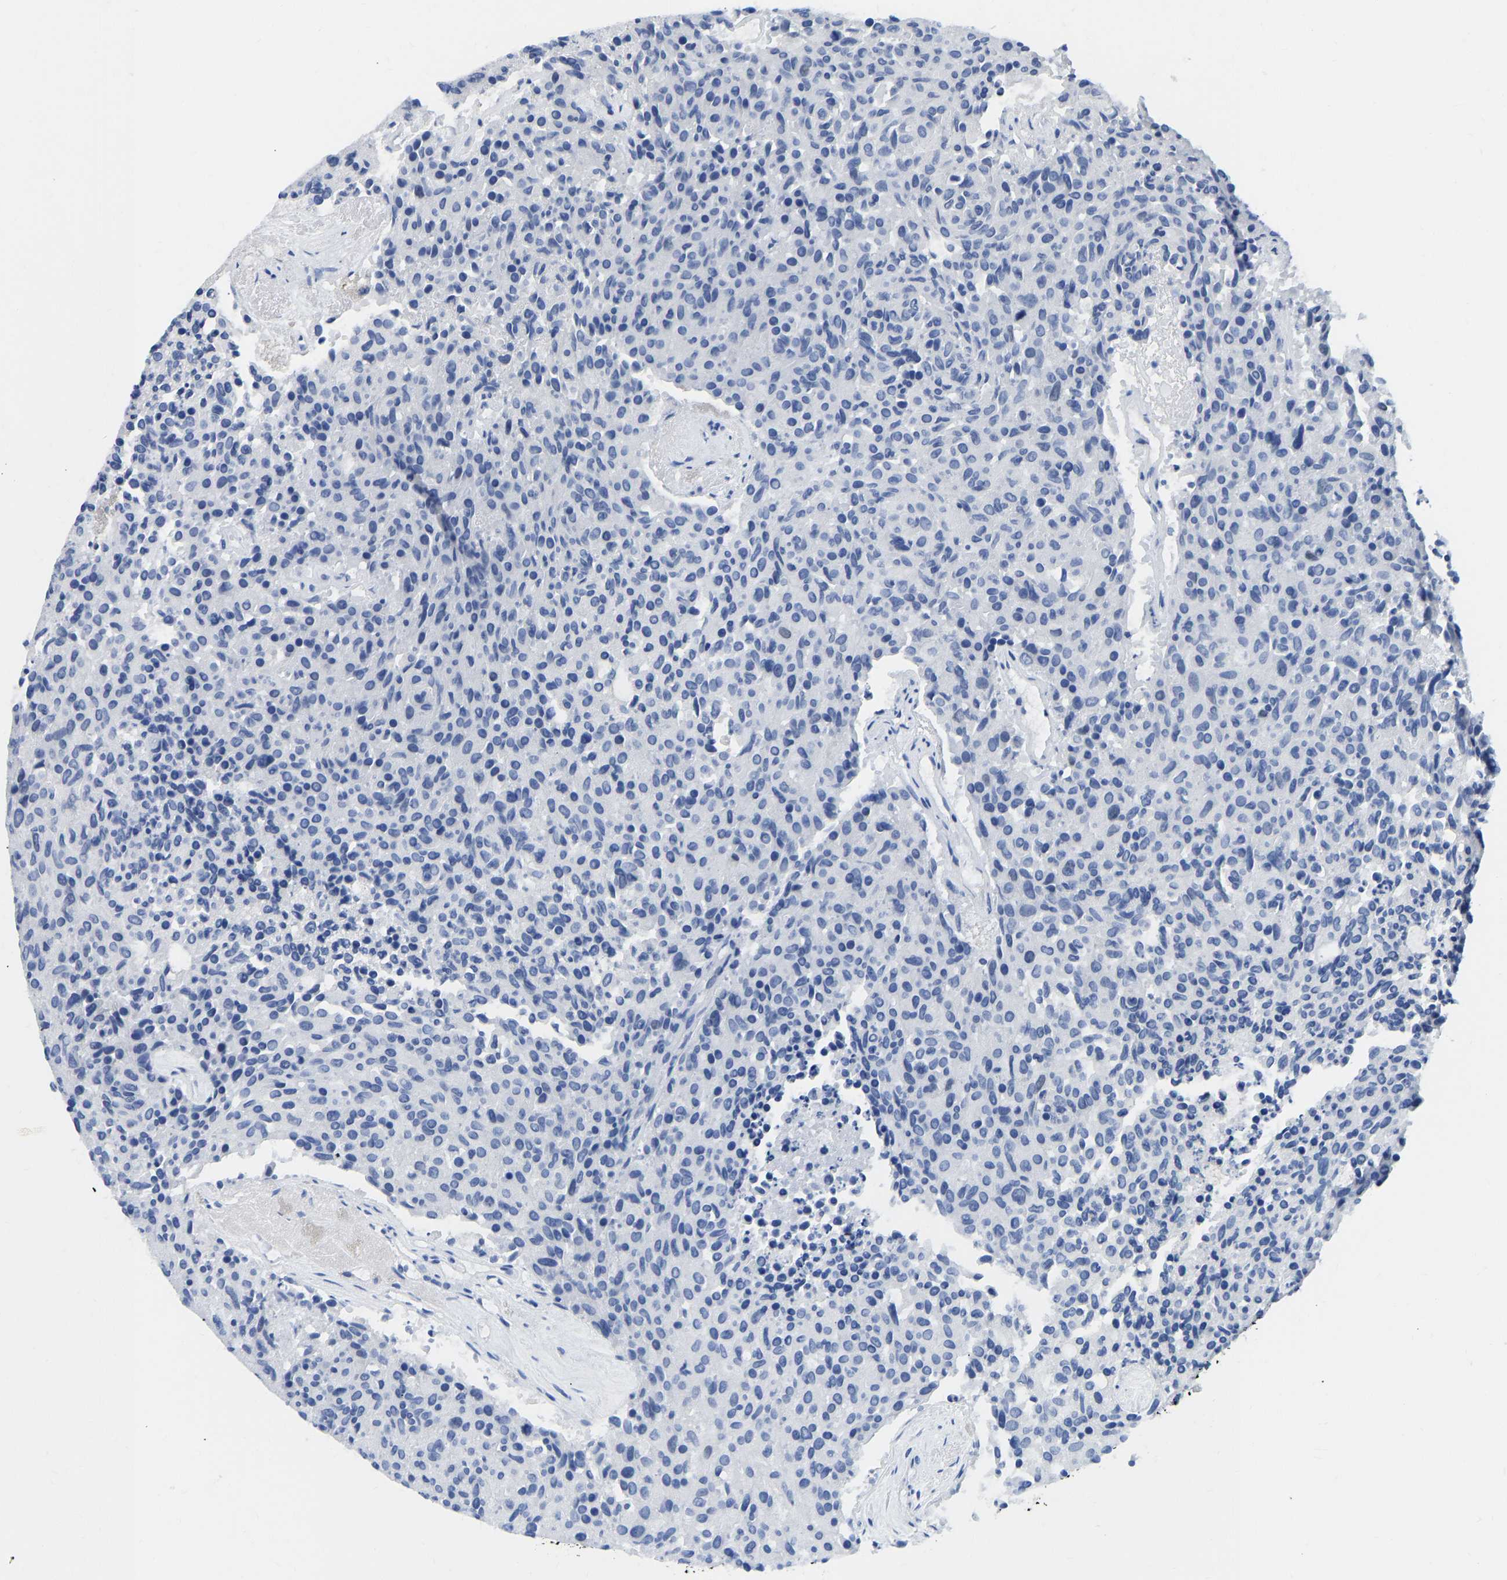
{"staining": {"intensity": "negative", "quantity": "none", "location": "none"}, "tissue": "carcinoid", "cell_type": "Tumor cells", "image_type": "cancer", "snomed": [{"axis": "morphology", "description": "Carcinoid, malignant, NOS"}, {"axis": "topography", "description": "Pancreas"}], "caption": "There is no significant positivity in tumor cells of malignant carcinoid.", "gene": "TCF7", "patient": {"sex": "female", "age": 54}}